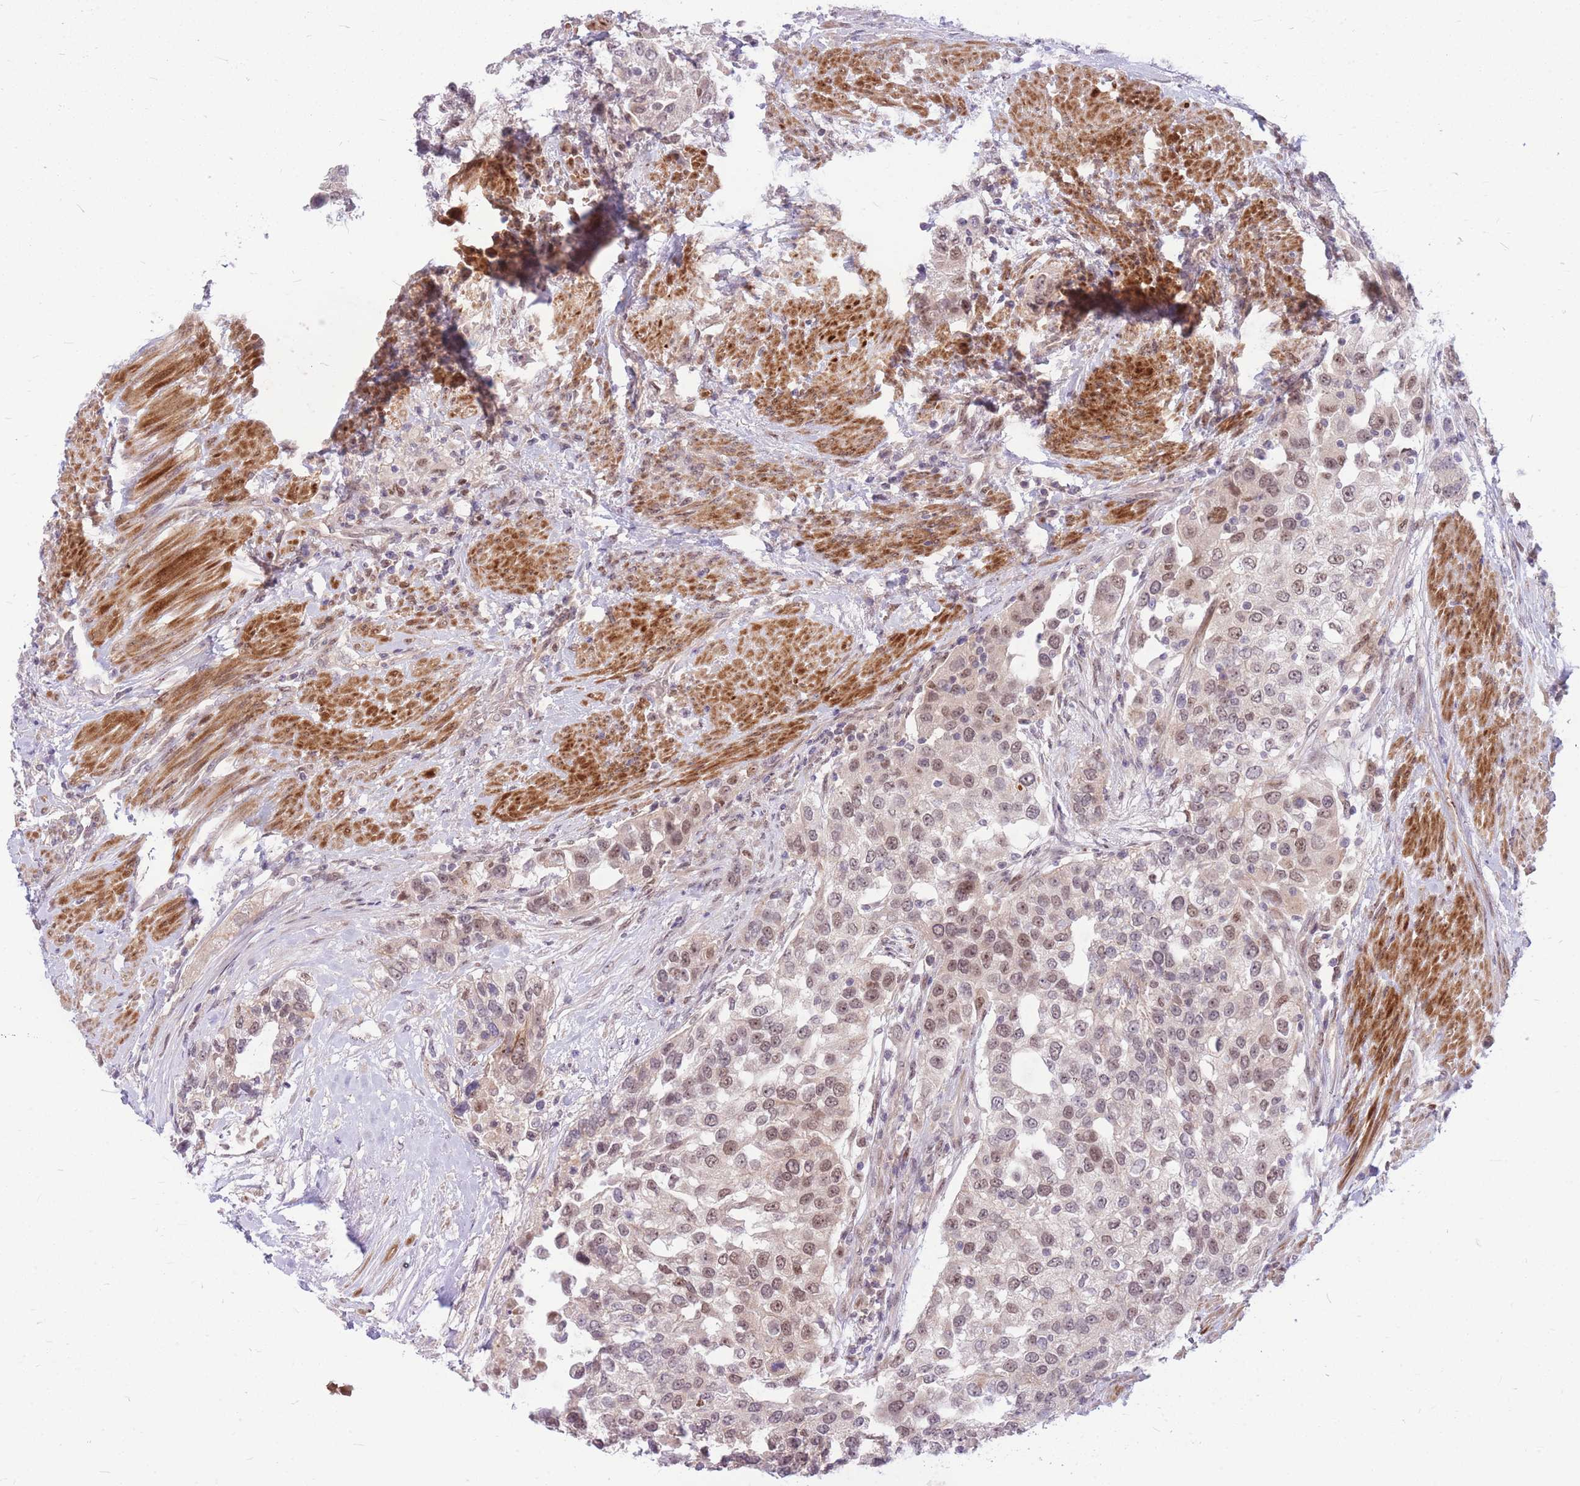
{"staining": {"intensity": "weak", "quantity": "25%-75%", "location": "nuclear"}, "tissue": "urothelial cancer", "cell_type": "Tumor cells", "image_type": "cancer", "snomed": [{"axis": "morphology", "description": "Urothelial carcinoma, High grade"}, {"axis": "topography", "description": "Urinary bladder"}], "caption": "A photomicrograph of human urothelial cancer stained for a protein exhibits weak nuclear brown staining in tumor cells. Nuclei are stained in blue.", "gene": "ERCC2", "patient": {"sex": "female", "age": 80}}